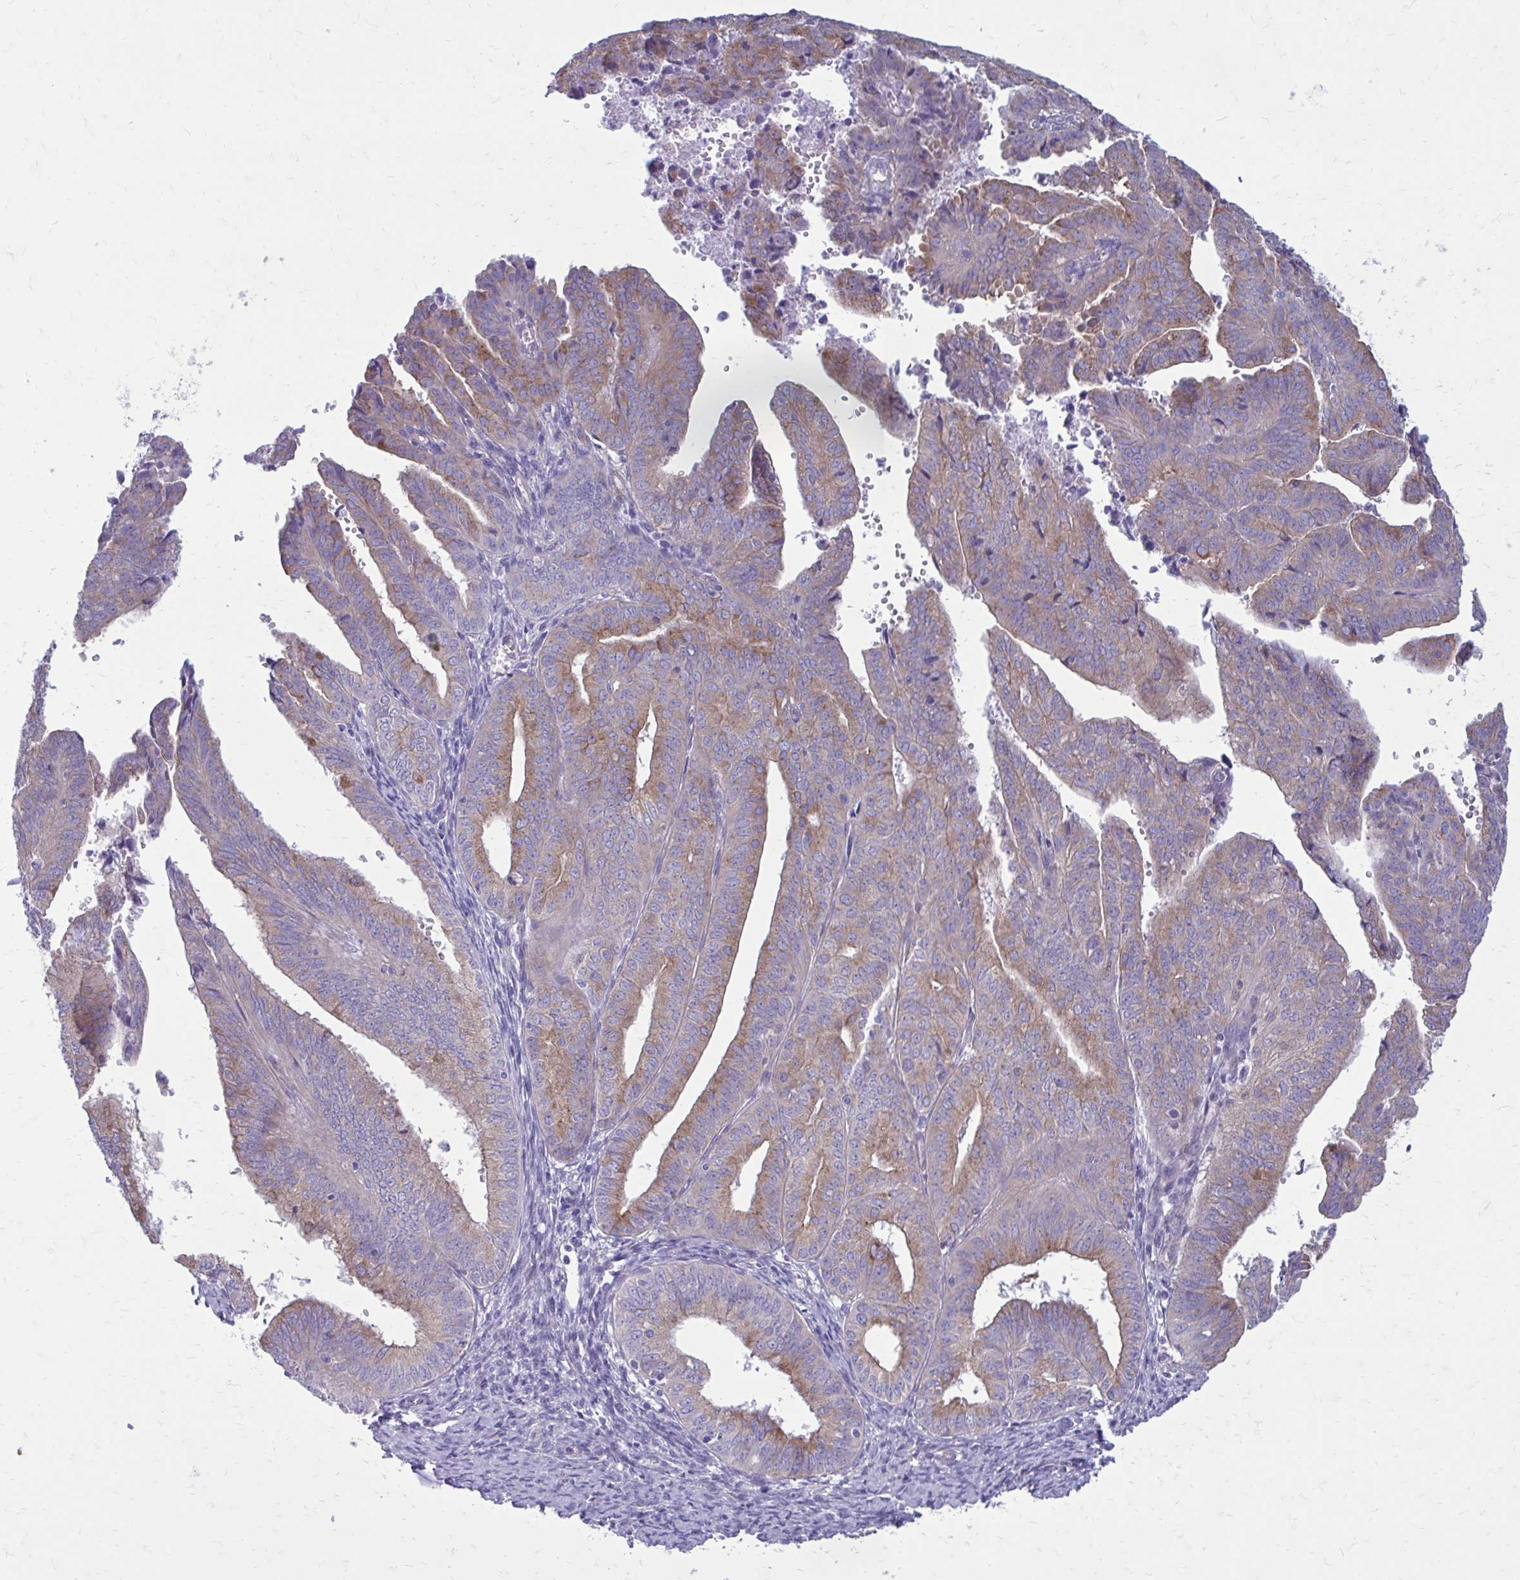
{"staining": {"intensity": "weak", "quantity": "25%-75%", "location": "cytoplasmic/membranous"}, "tissue": "endometrial cancer", "cell_type": "Tumor cells", "image_type": "cancer", "snomed": [{"axis": "morphology", "description": "Adenocarcinoma, NOS"}, {"axis": "topography", "description": "Endometrium"}], "caption": "Endometrial adenocarcinoma stained with DAB immunohistochemistry displays low levels of weak cytoplasmic/membranous expression in about 25%-75% of tumor cells.", "gene": "CLTA", "patient": {"sex": "female", "age": 70}}